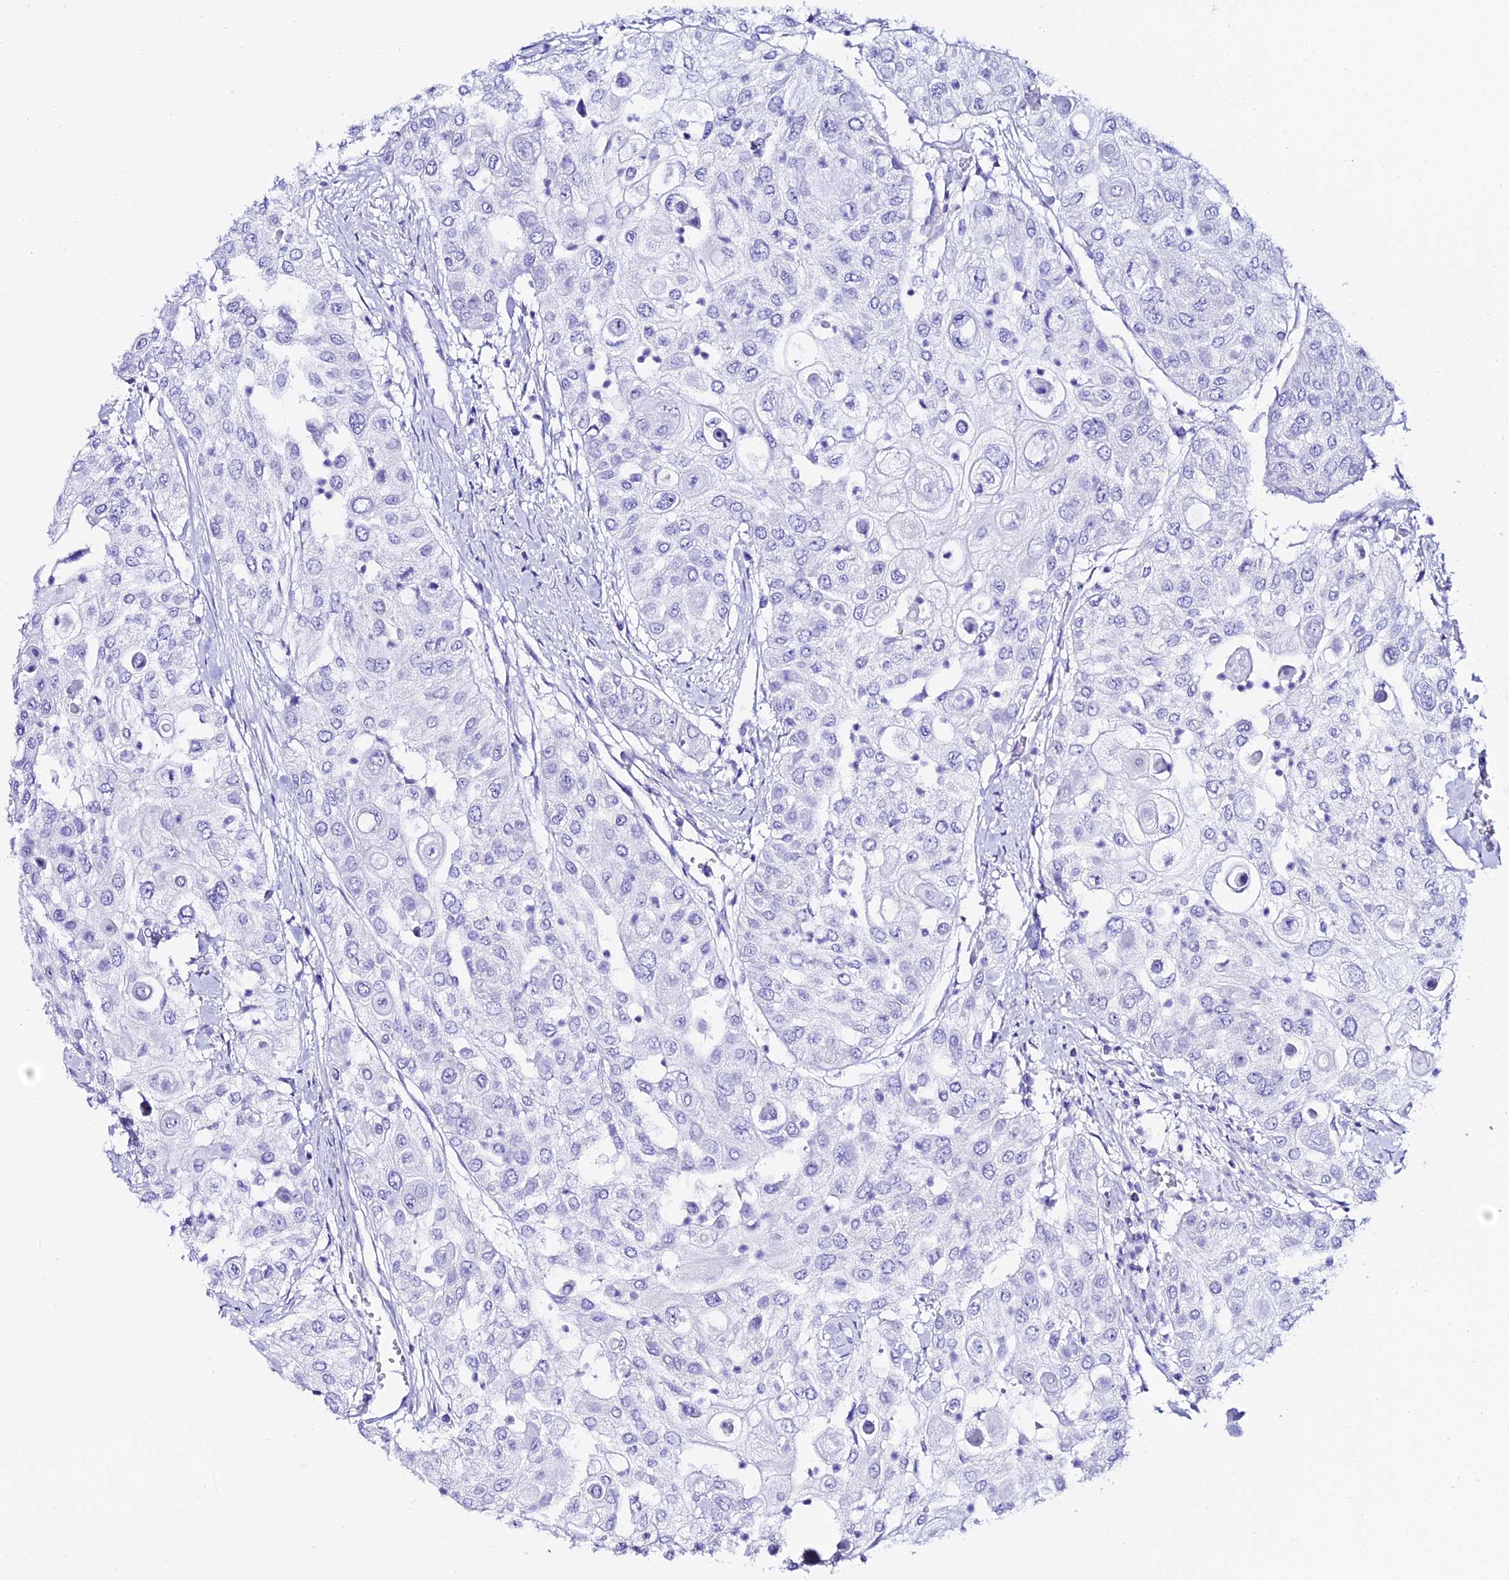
{"staining": {"intensity": "negative", "quantity": "none", "location": "none"}, "tissue": "urothelial cancer", "cell_type": "Tumor cells", "image_type": "cancer", "snomed": [{"axis": "morphology", "description": "Urothelial carcinoma, High grade"}, {"axis": "topography", "description": "Urinary bladder"}], "caption": "Image shows no protein staining in tumor cells of urothelial carcinoma (high-grade) tissue.", "gene": "OR4D5", "patient": {"sex": "female", "age": 79}}